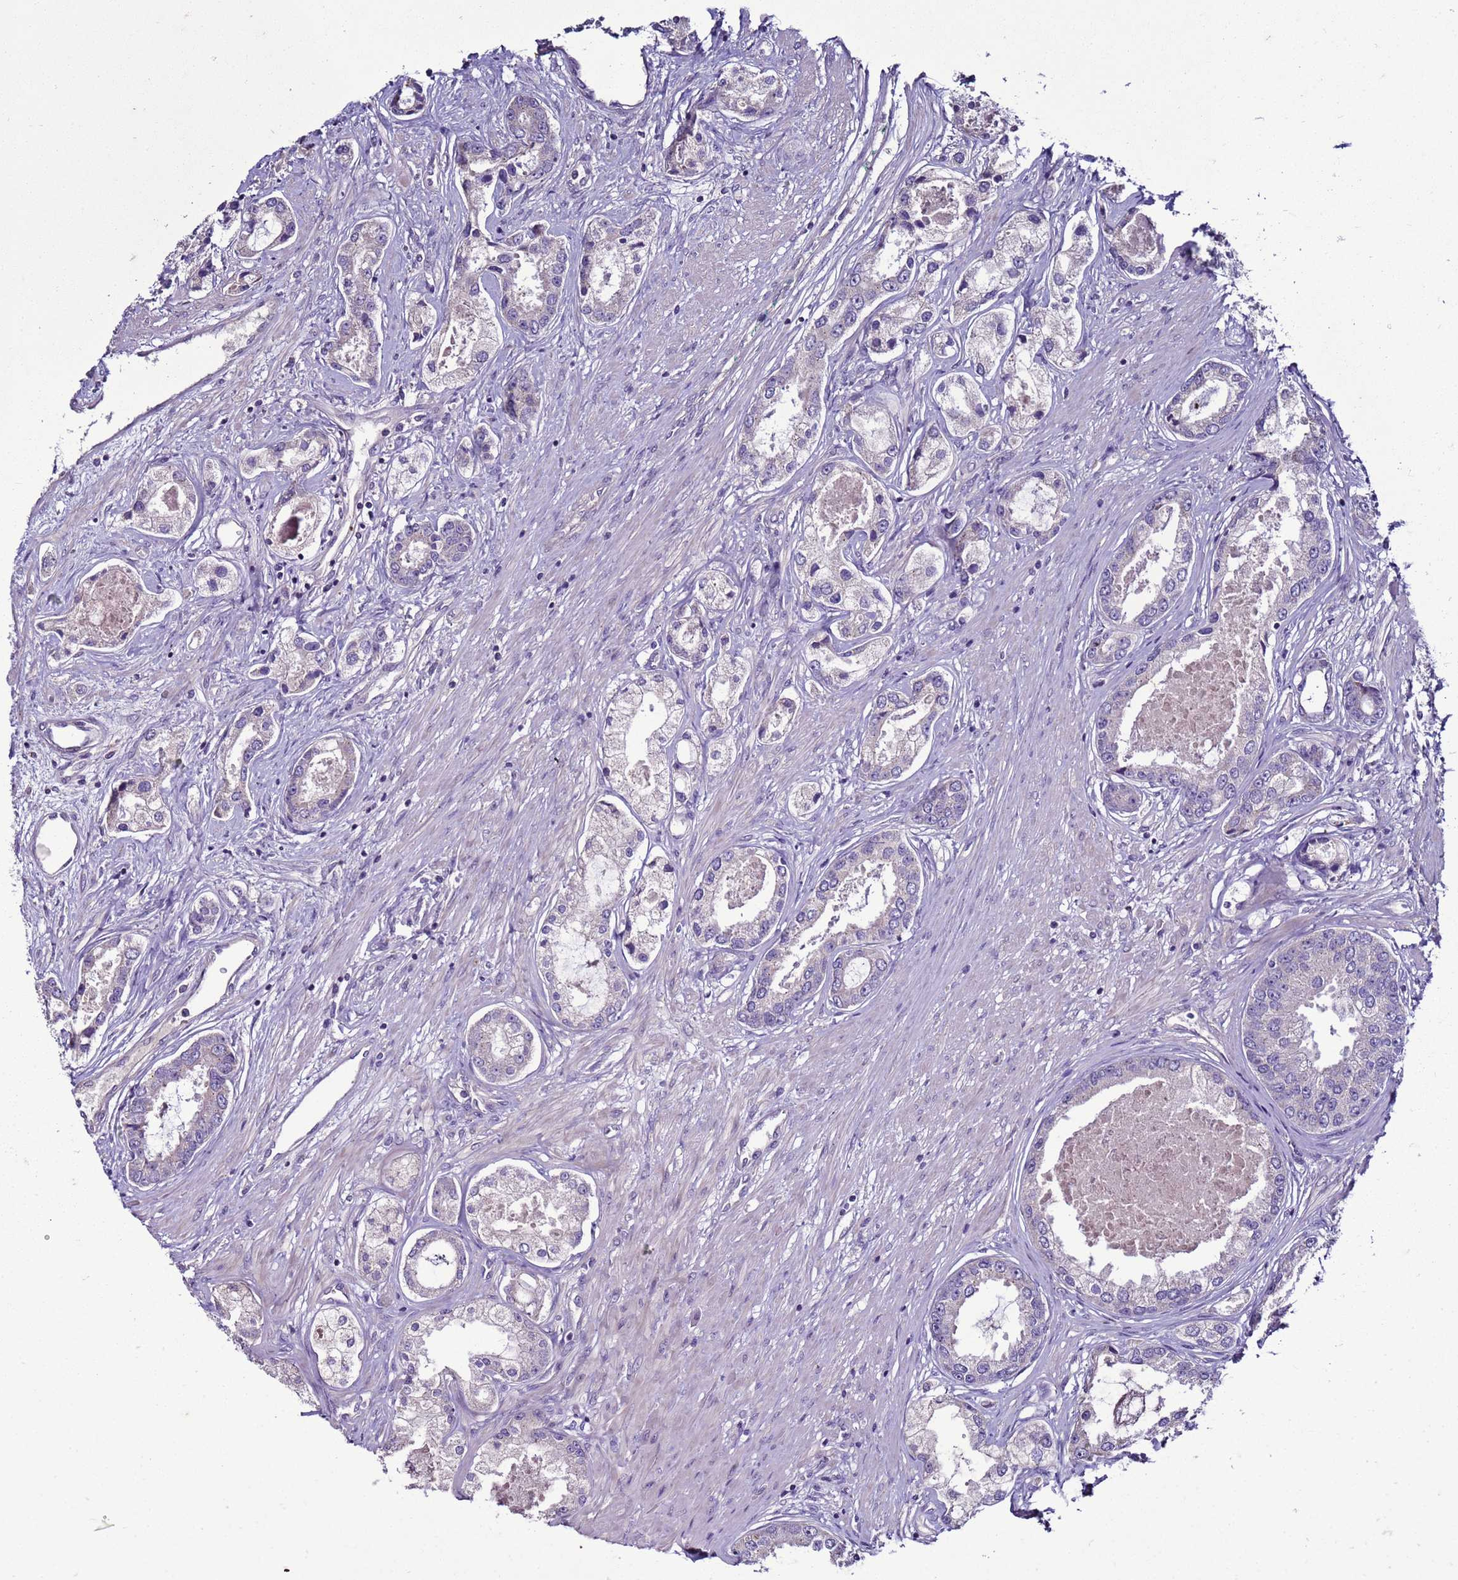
{"staining": {"intensity": "negative", "quantity": "none", "location": "none"}, "tissue": "prostate cancer", "cell_type": "Tumor cells", "image_type": "cancer", "snomed": [{"axis": "morphology", "description": "Adenocarcinoma, Low grade"}, {"axis": "topography", "description": "Prostate"}], "caption": "A high-resolution image shows immunohistochemistry staining of prostate cancer, which displays no significant staining in tumor cells. (DAB (3,3'-diaminobenzidine) immunohistochemistry (IHC) visualized using brightfield microscopy, high magnification).", "gene": "RABL2B", "patient": {"sex": "male", "age": 68}}